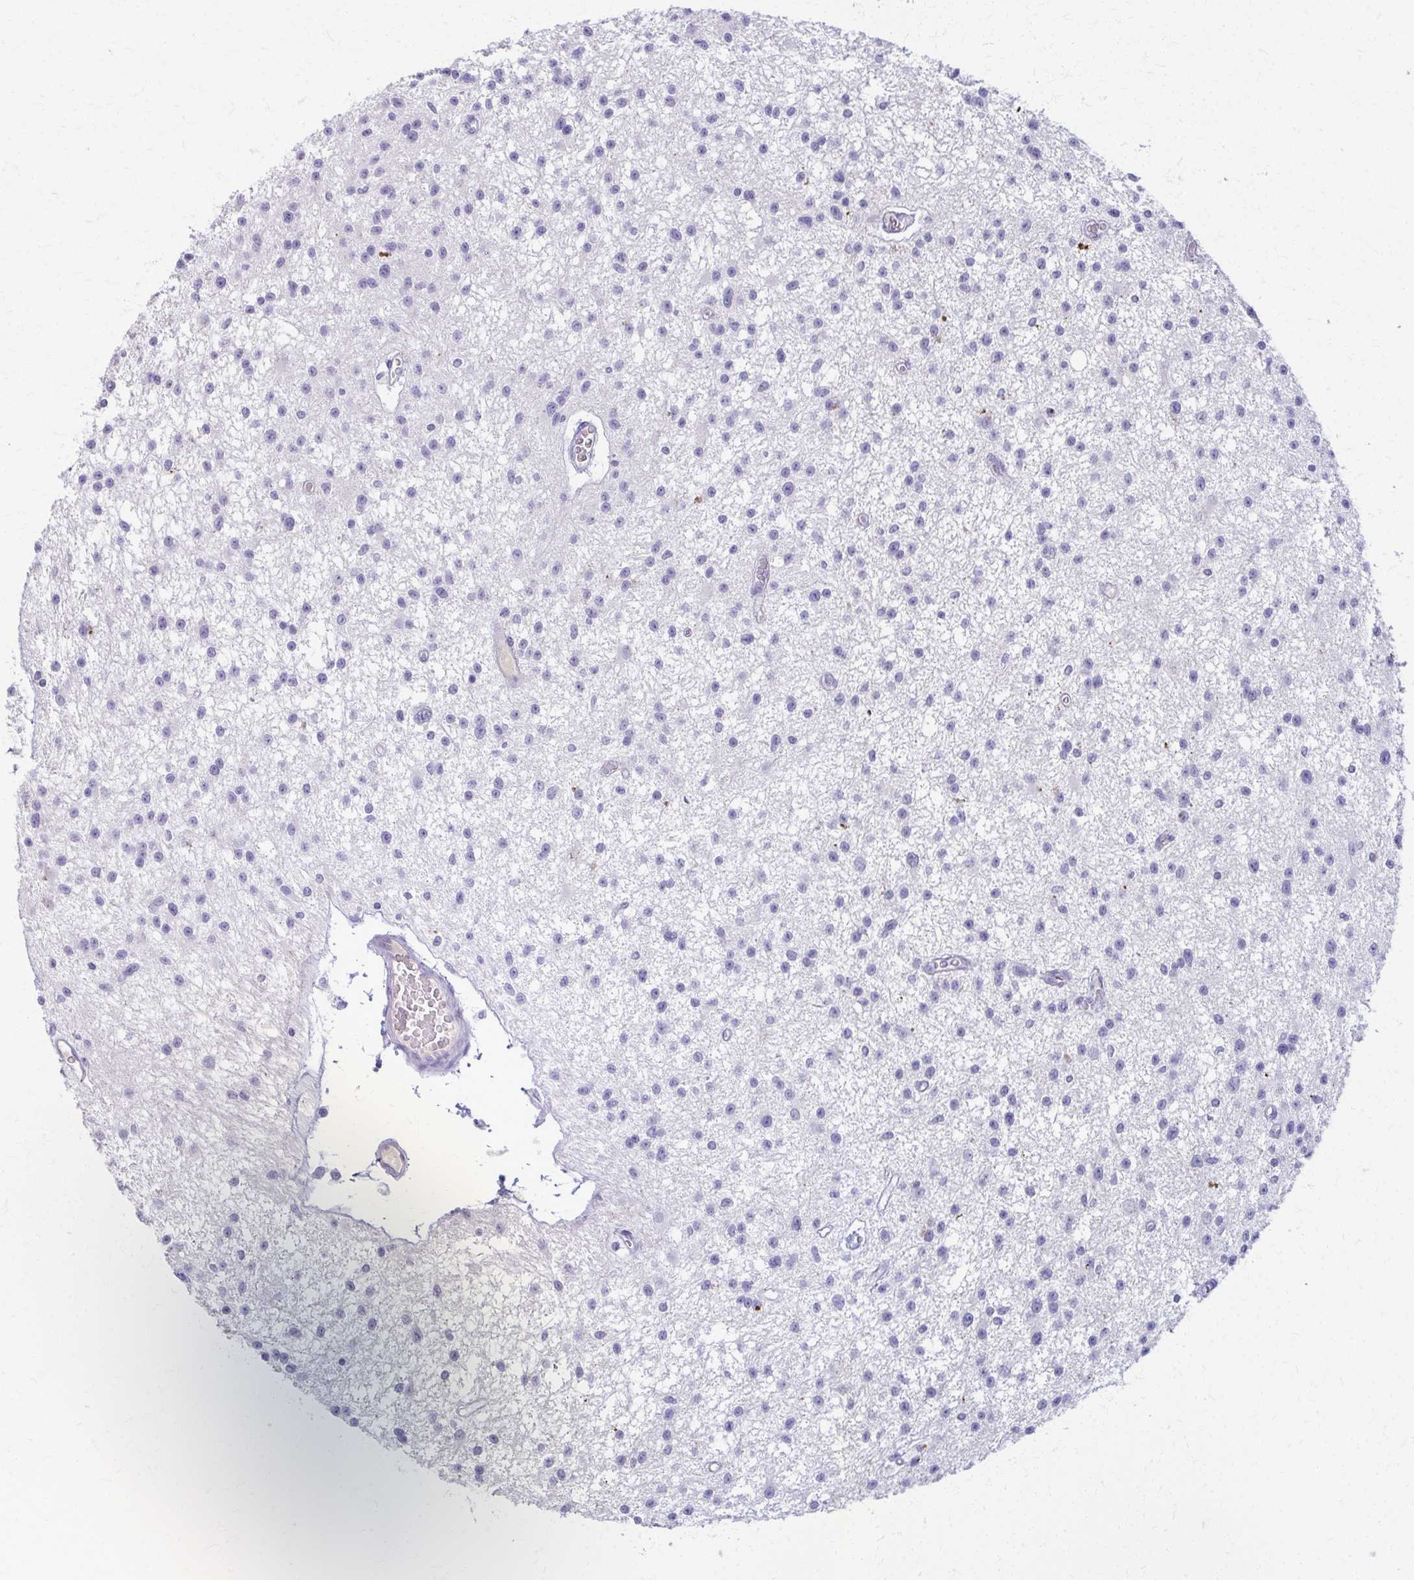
{"staining": {"intensity": "negative", "quantity": "none", "location": "none"}, "tissue": "glioma", "cell_type": "Tumor cells", "image_type": "cancer", "snomed": [{"axis": "morphology", "description": "Glioma, malignant, Low grade"}, {"axis": "topography", "description": "Brain"}], "caption": "A photomicrograph of human glioma is negative for staining in tumor cells.", "gene": "OR4M1", "patient": {"sex": "male", "age": 43}}